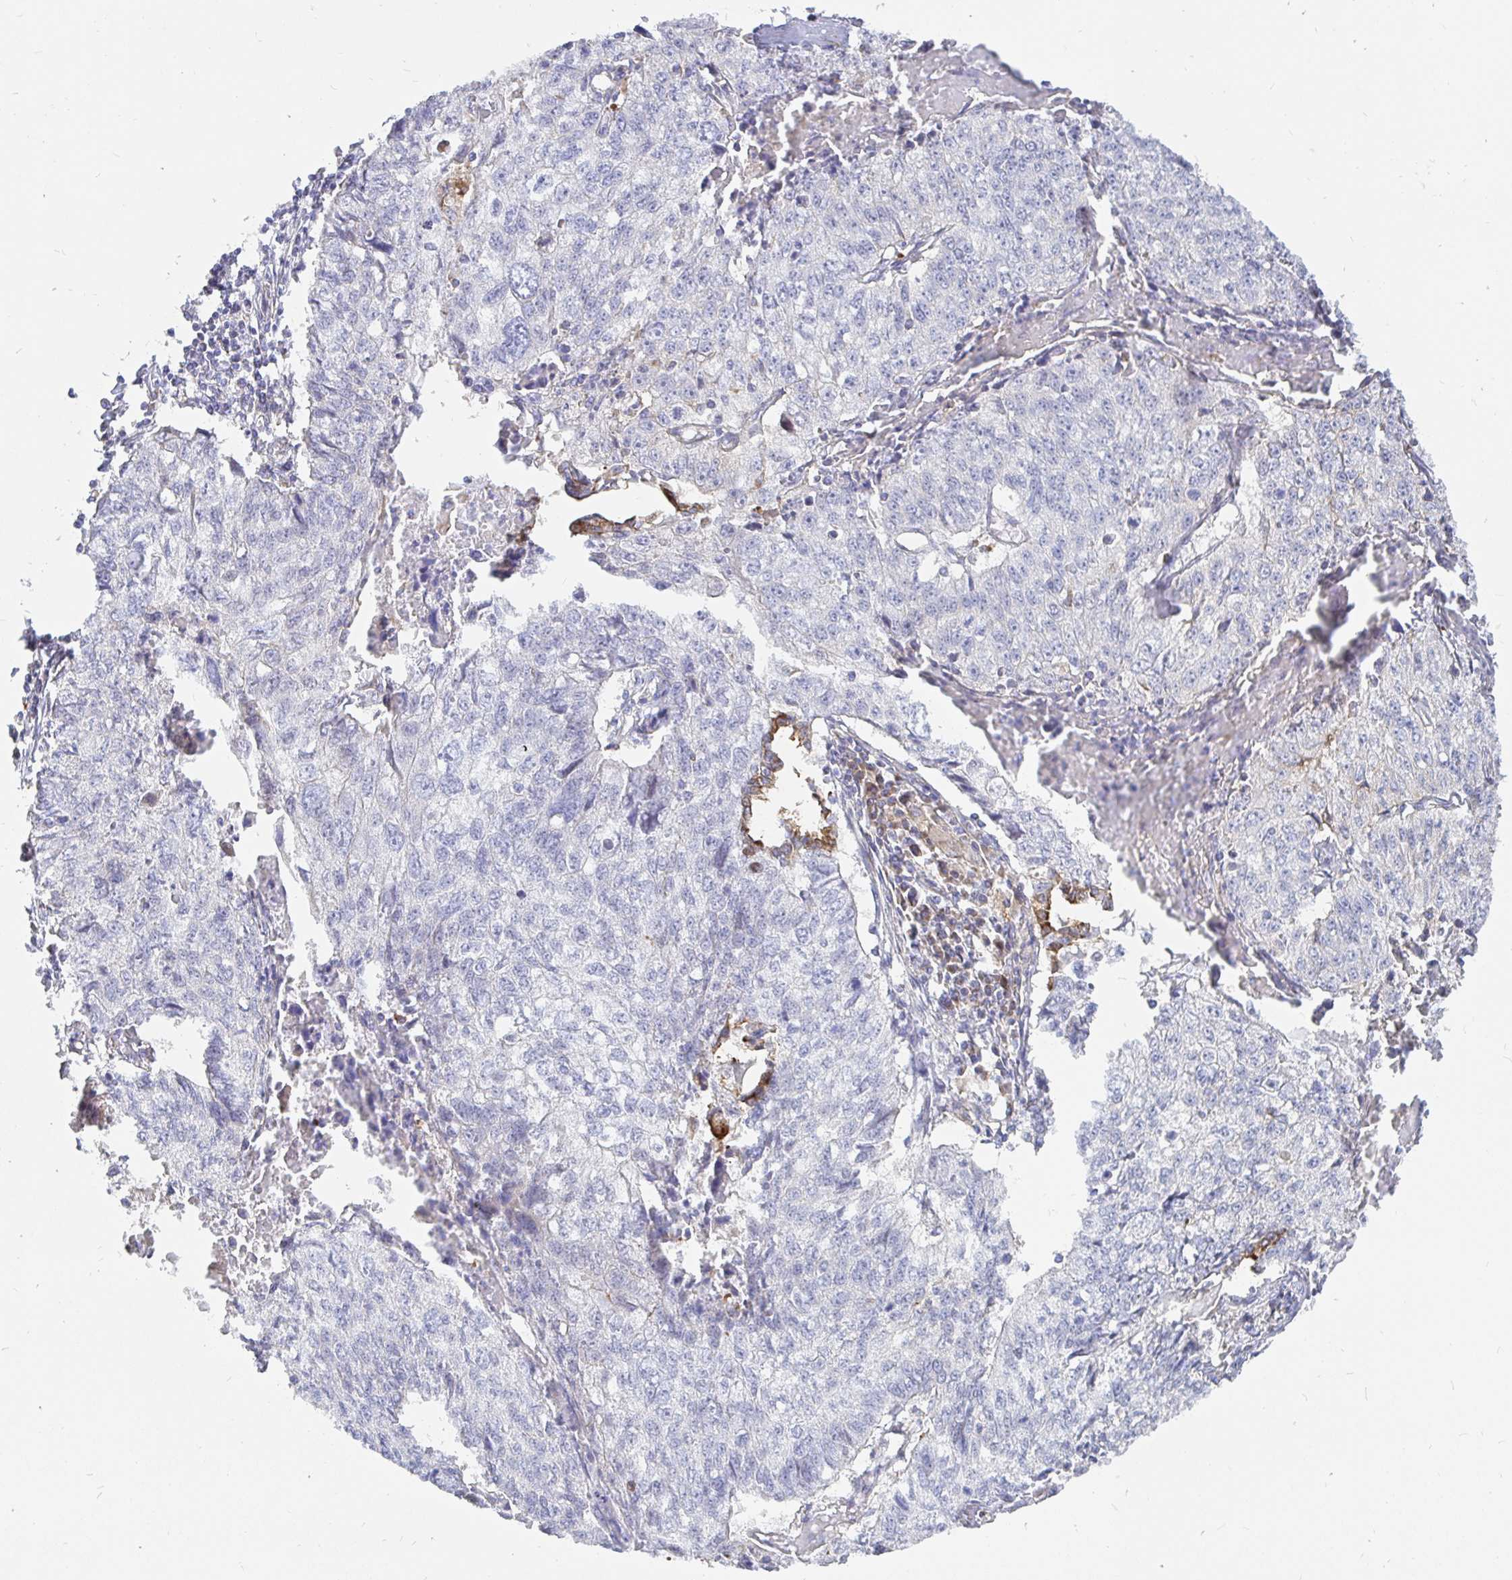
{"staining": {"intensity": "negative", "quantity": "none", "location": "none"}, "tissue": "lung cancer", "cell_type": "Tumor cells", "image_type": "cancer", "snomed": [{"axis": "morphology", "description": "Normal morphology"}, {"axis": "morphology", "description": "Aneuploidy"}, {"axis": "morphology", "description": "Squamous cell carcinoma, NOS"}, {"axis": "topography", "description": "Lymph node"}, {"axis": "topography", "description": "Lung"}], "caption": "The immunohistochemistry (IHC) micrograph has no significant positivity in tumor cells of lung cancer tissue. (DAB immunohistochemistry (IHC) visualized using brightfield microscopy, high magnification).", "gene": "KCTD19", "patient": {"sex": "female", "age": 76}}